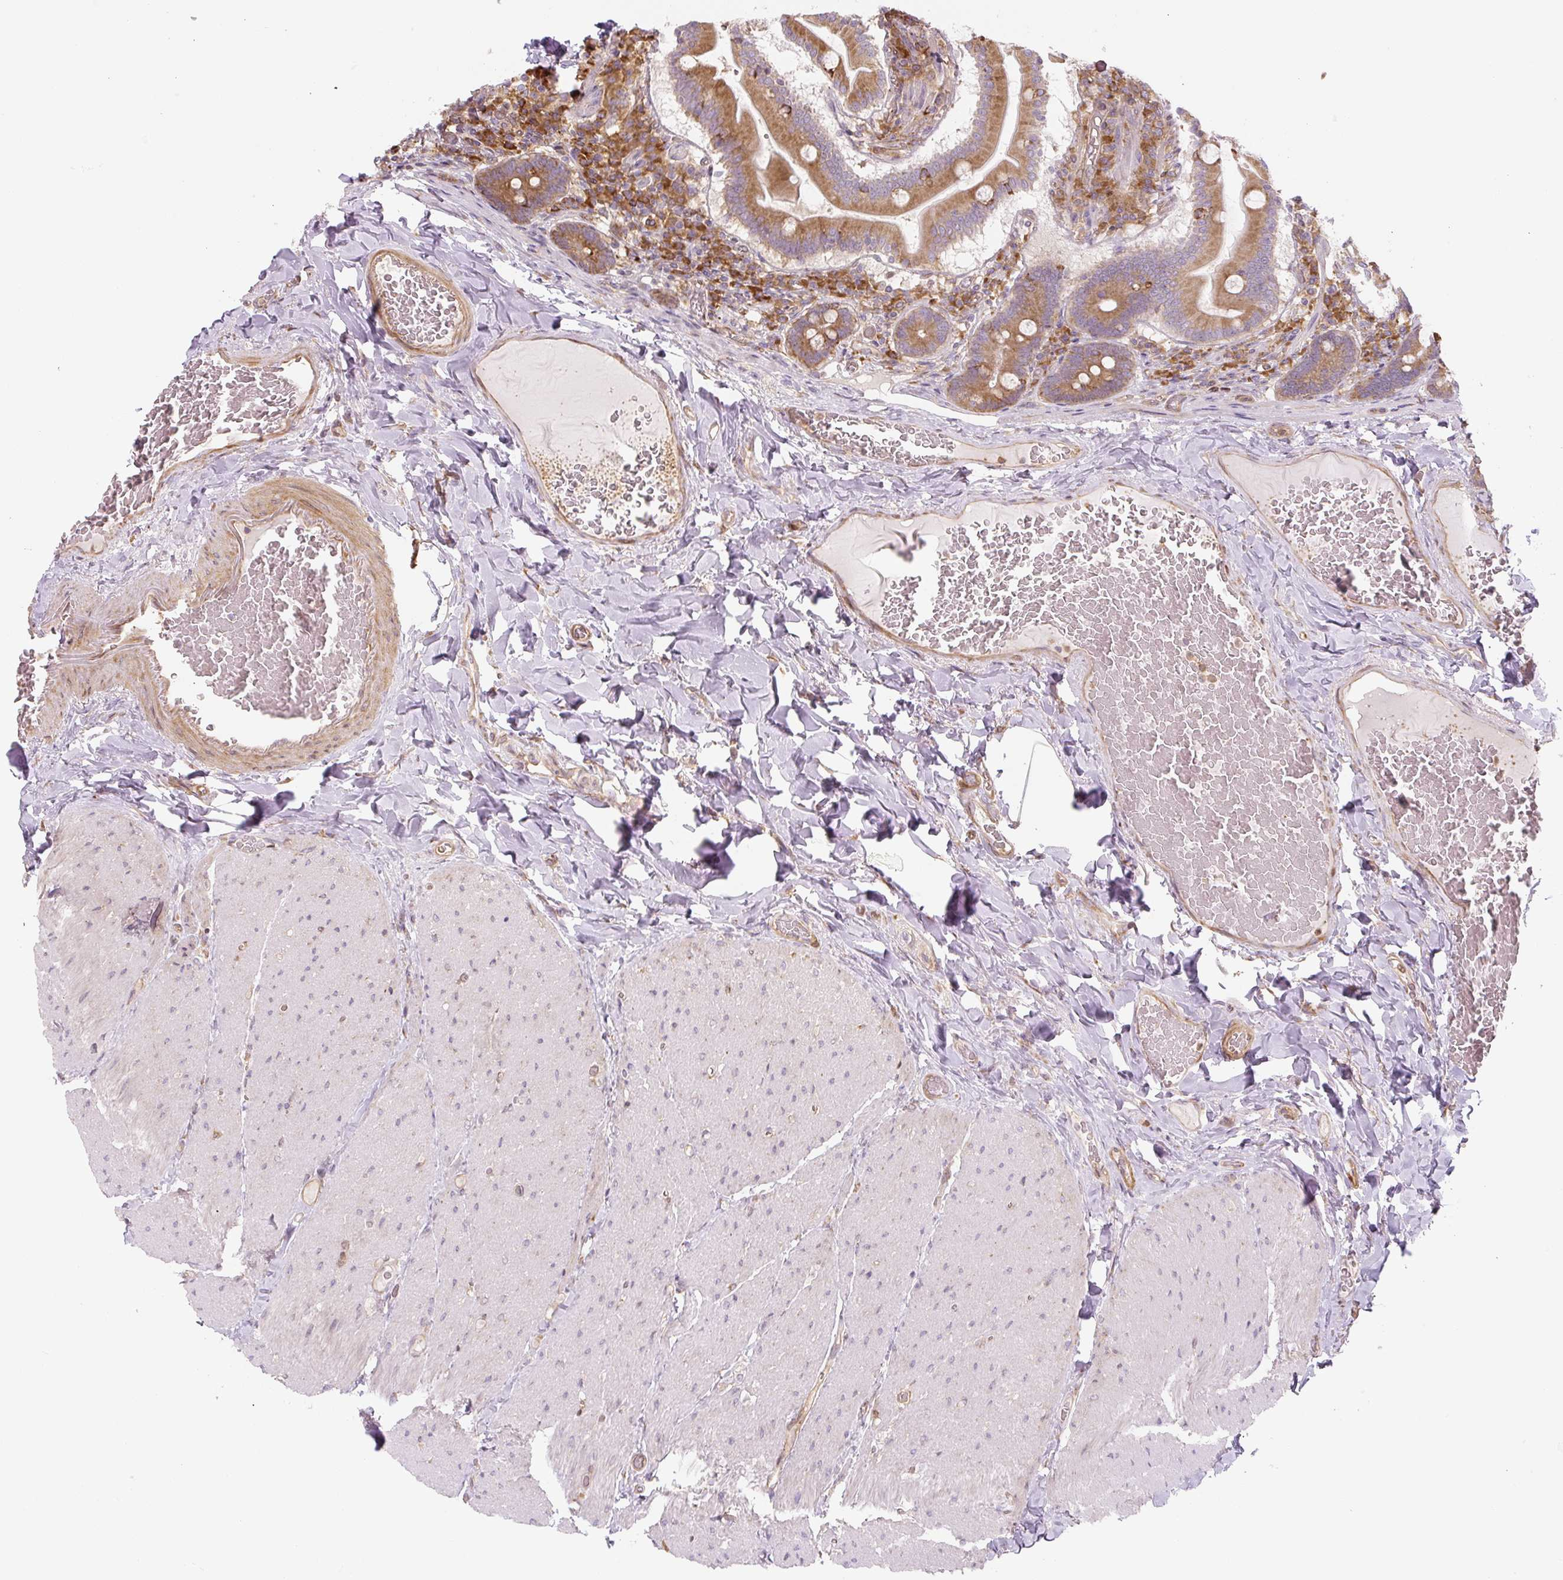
{"staining": {"intensity": "moderate", "quantity": ">75%", "location": "cytoplasmic/membranous"}, "tissue": "duodenum", "cell_type": "Glandular cells", "image_type": "normal", "snomed": [{"axis": "morphology", "description": "Normal tissue, NOS"}, {"axis": "topography", "description": "Duodenum"}], "caption": "An immunohistochemistry (IHC) micrograph of normal tissue is shown. Protein staining in brown shows moderate cytoplasmic/membranous positivity in duodenum within glandular cells.", "gene": "RASA1", "patient": {"sex": "female", "age": 62}}